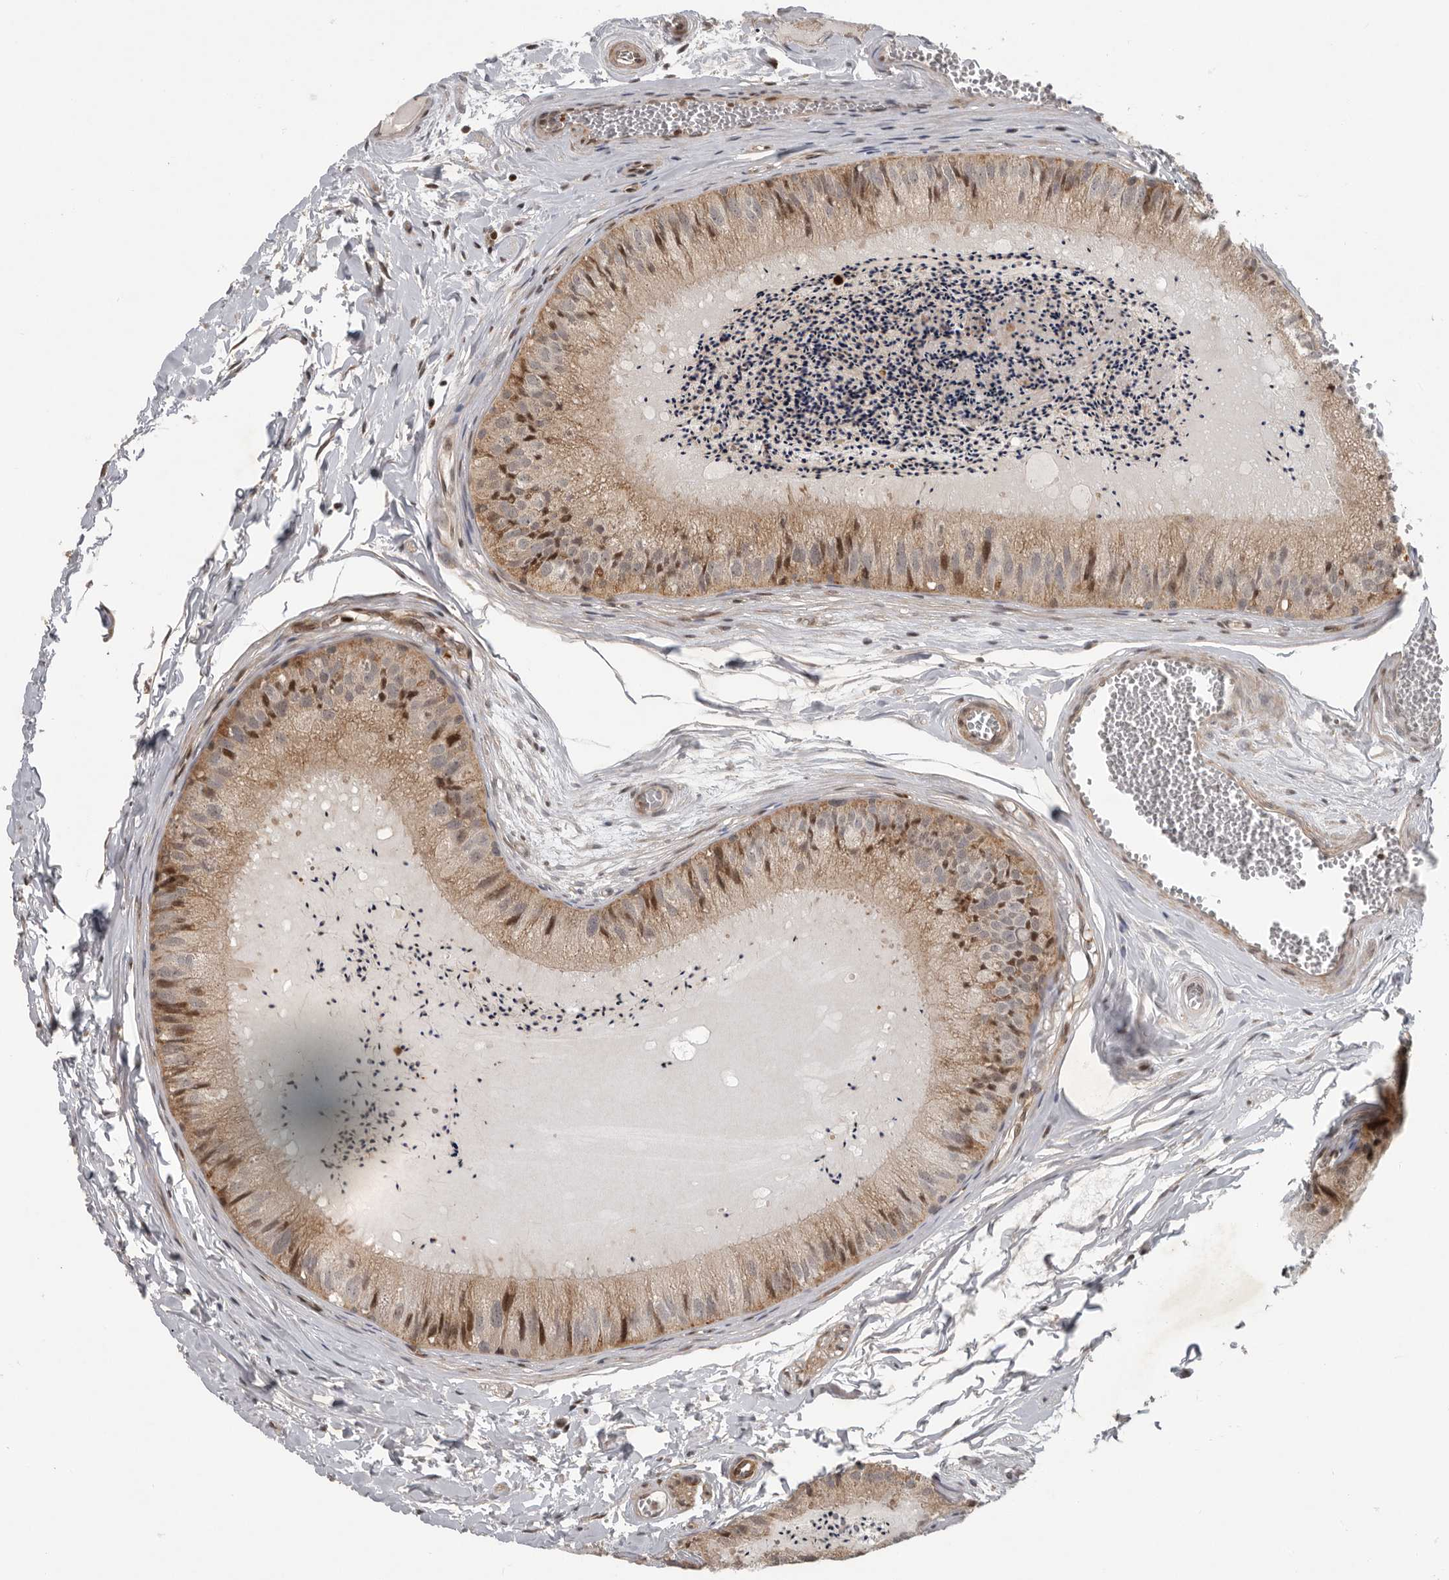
{"staining": {"intensity": "moderate", "quantity": "25%-75%", "location": "cytoplasmic/membranous,nuclear"}, "tissue": "epididymis", "cell_type": "Glandular cells", "image_type": "normal", "snomed": [{"axis": "morphology", "description": "Normal tissue, NOS"}, {"axis": "topography", "description": "Epididymis"}], "caption": "High-magnification brightfield microscopy of unremarkable epididymis stained with DAB (3,3'-diaminobenzidine) (brown) and counterstained with hematoxylin (blue). glandular cells exhibit moderate cytoplasmic/membranous,nuclear expression is appreciated in approximately25%-75% of cells.", "gene": "RABIF", "patient": {"sex": "male", "age": 31}}